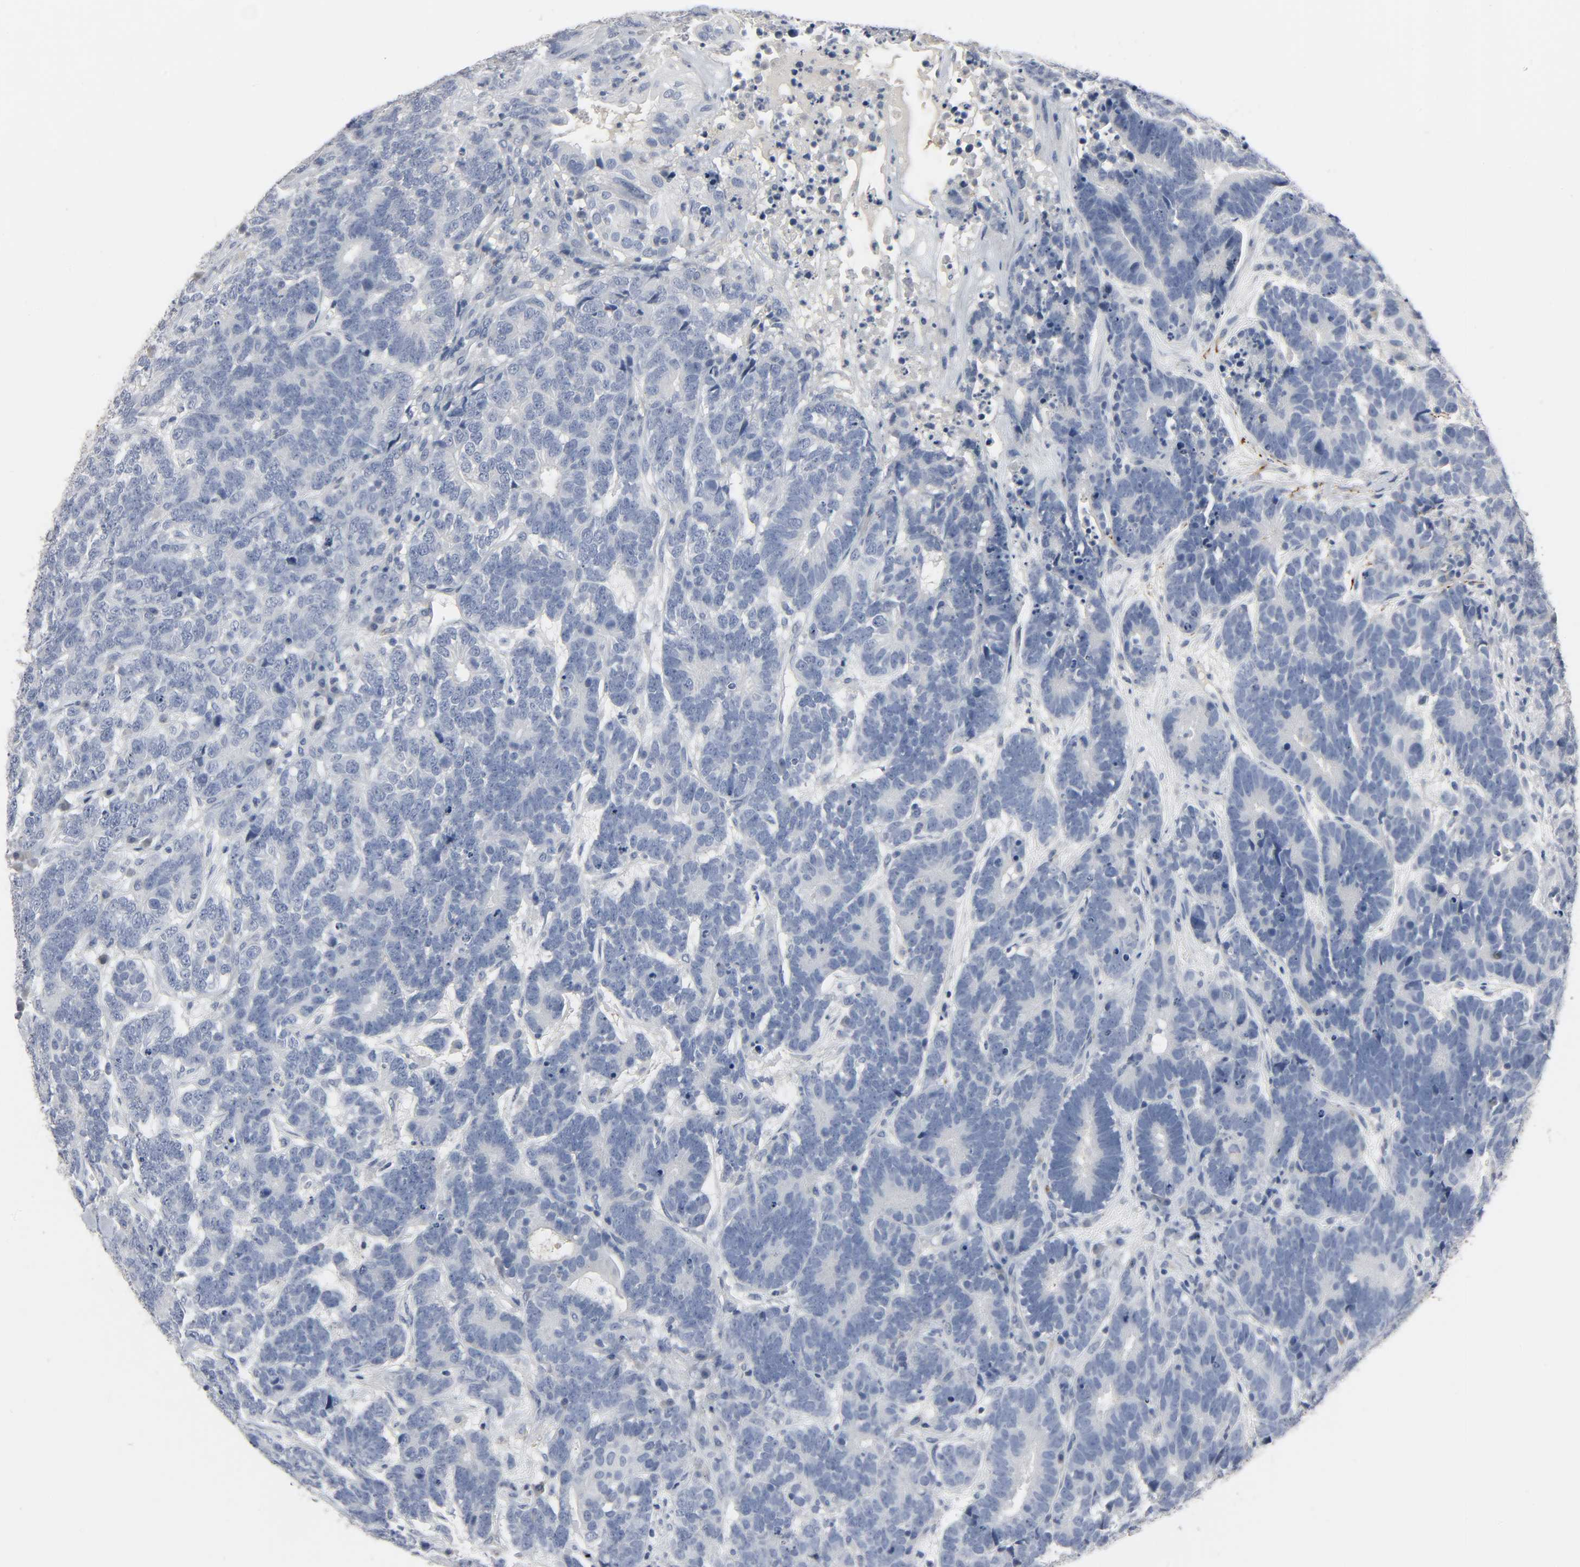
{"staining": {"intensity": "negative", "quantity": "none", "location": "none"}, "tissue": "testis cancer", "cell_type": "Tumor cells", "image_type": "cancer", "snomed": [{"axis": "morphology", "description": "Carcinoma, Embryonal, NOS"}, {"axis": "topography", "description": "Testis"}], "caption": "Tumor cells are negative for protein expression in human embryonal carcinoma (testis).", "gene": "FBLN5", "patient": {"sex": "male", "age": 26}}